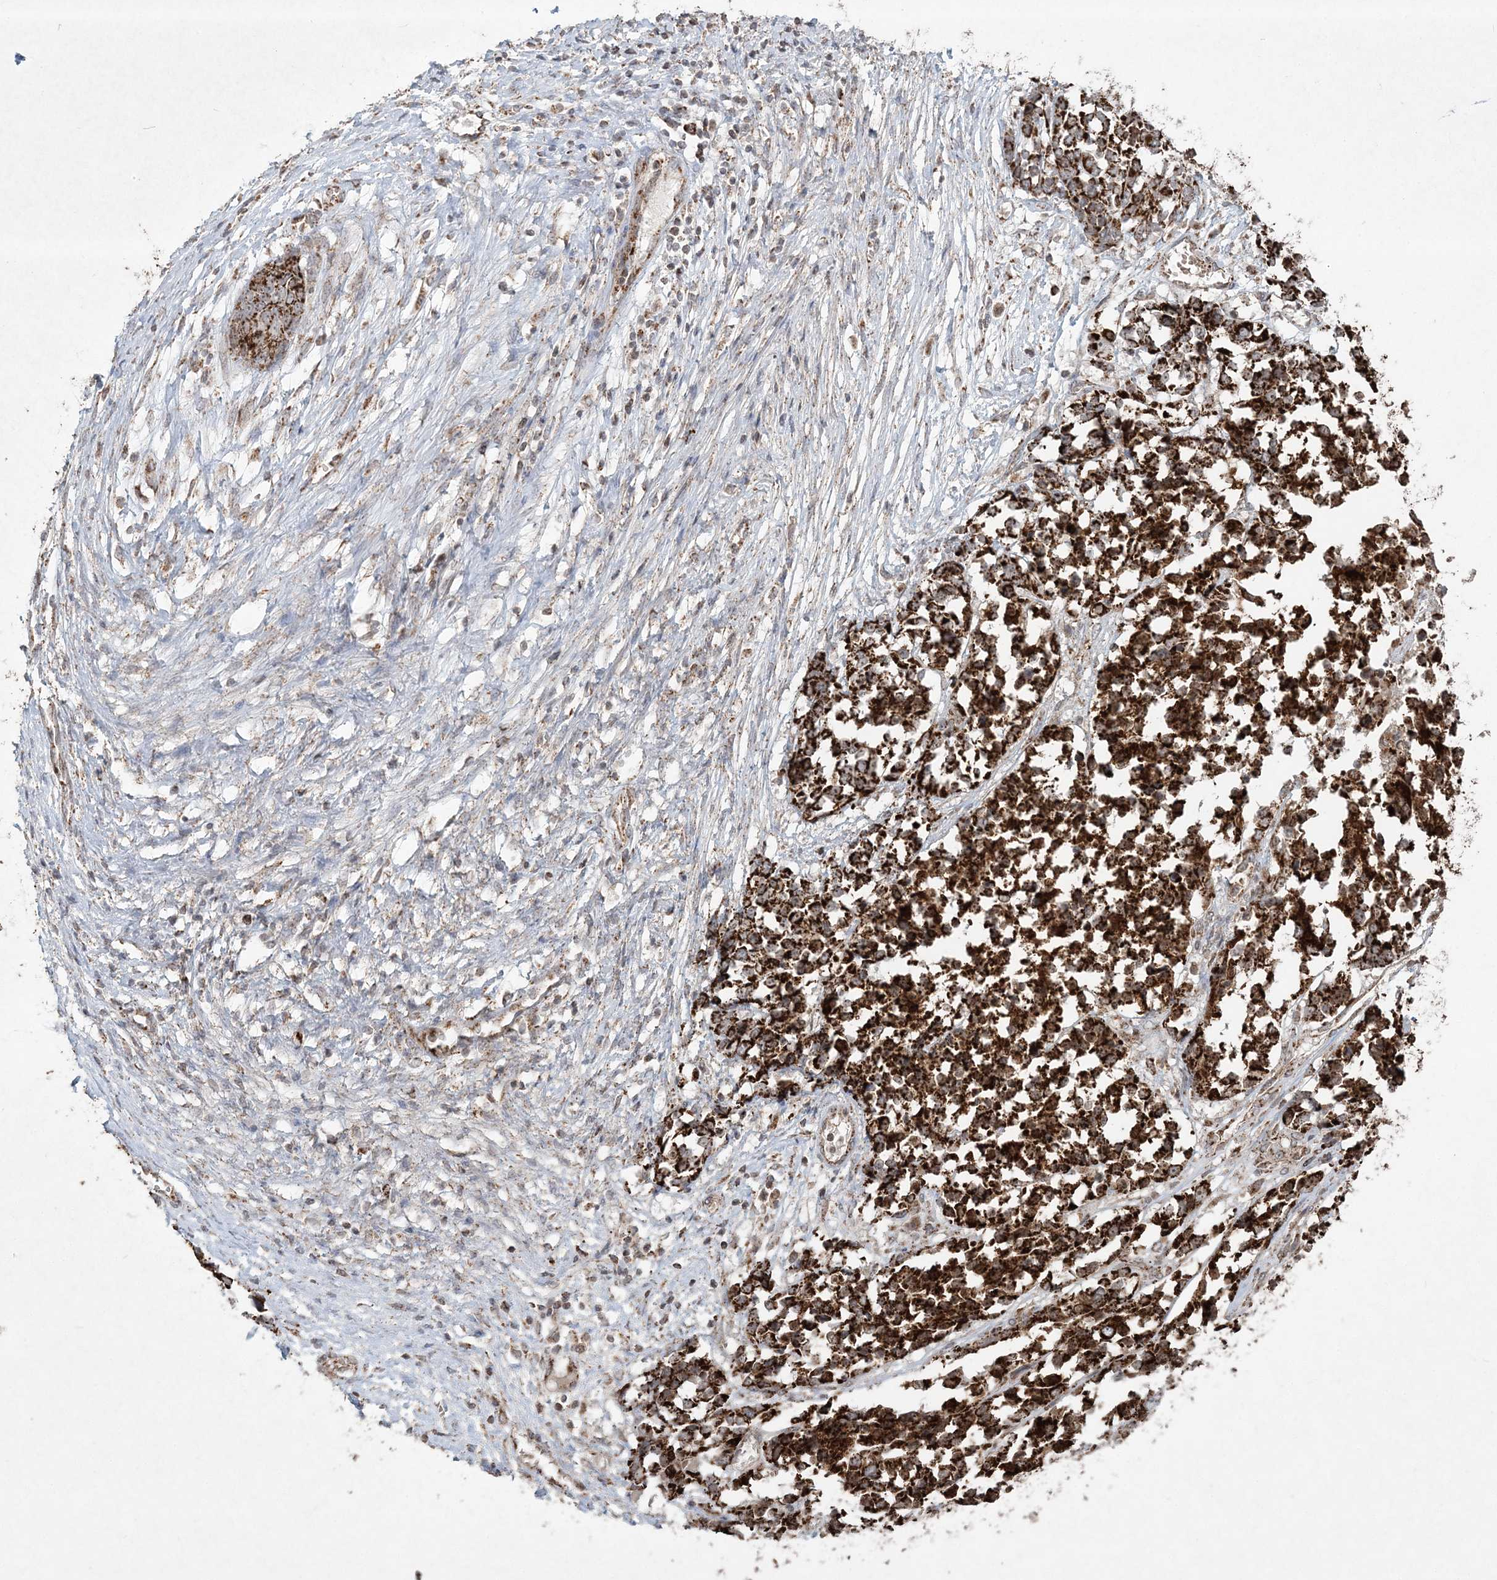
{"staining": {"intensity": "strong", "quantity": ">75%", "location": "cytoplasmic/membranous"}, "tissue": "ovarian cancer", "cell_type": "Tumor cells", "image_type": "cancer", "snomed": [{"axis": "morphology", "description": "Cystadenocarcinoma, serous, NOS"}, {"axis": "topography", "description": "Ovary"}], "caption": "This photomicrograph exhibits ovarian cancer (serous cystadenocarcinoma) stained with IHC to label a protein in brown. The cytoplasmic/membranous of tumor cells show strong positivity for the protein. Nuclei are counter-stained blue.", "gene": "LRPPRC", "patient": {"sex": "female", "age": 44}}